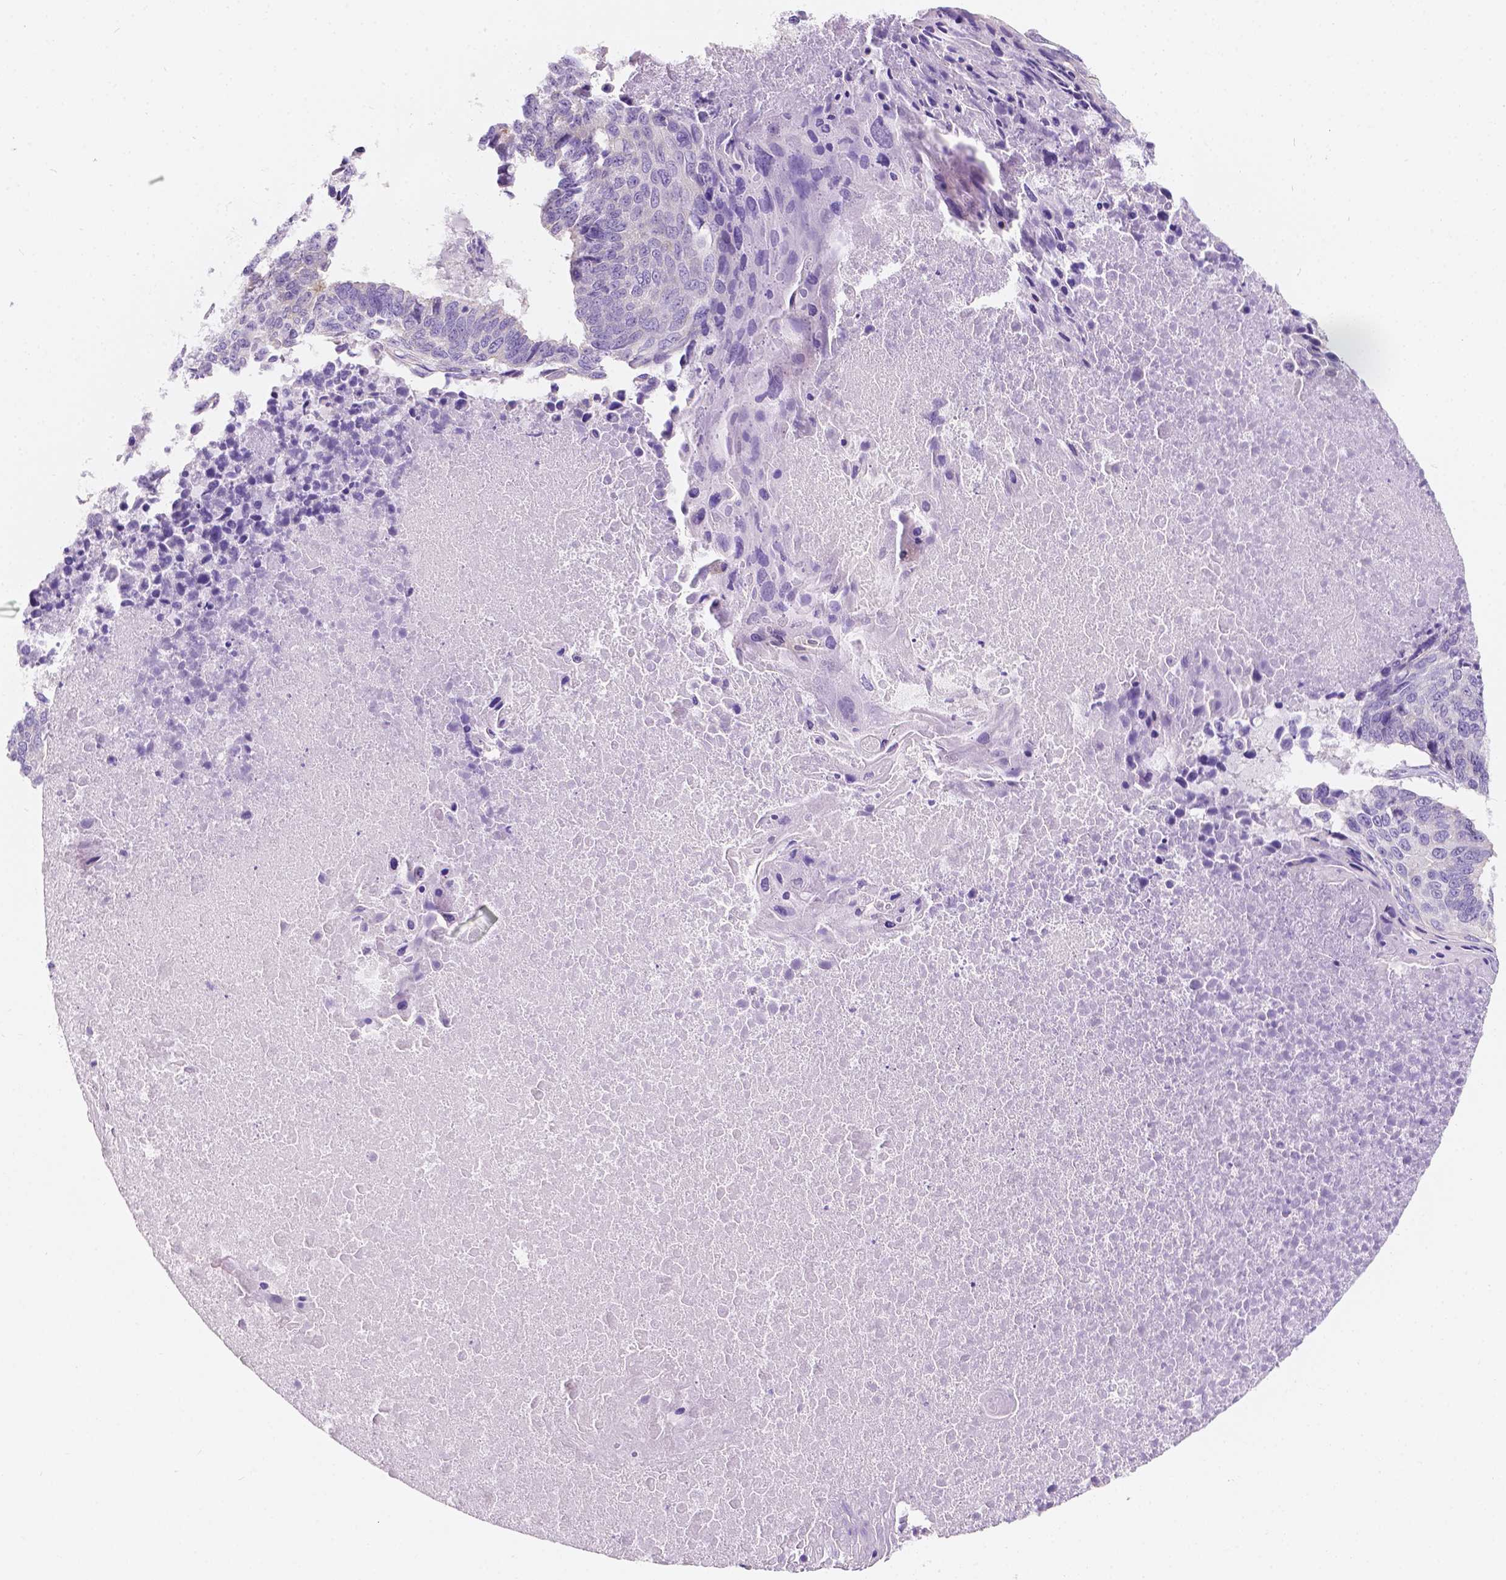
{"staining": {"intensity": "negative", "quantity": "none", "location": "none"}, "tissue": "lung cancer", "cell_type": "Tumor cells", "image_type": "cancer", "snomed": [{"axis": "morphology", "description": "Squamous cell carcinoma, NOS"}, {"axis": "topography", "description": "Lung"}], "caption": "DAB (3,3'-diaminobenzidine) immunohistochemical staining of human squamous cell carcinoma (lung) demonstrates no significant staining in tumor cells.", "gene": "SIRT2", "patient": {"sex": "male", "age": 73}}